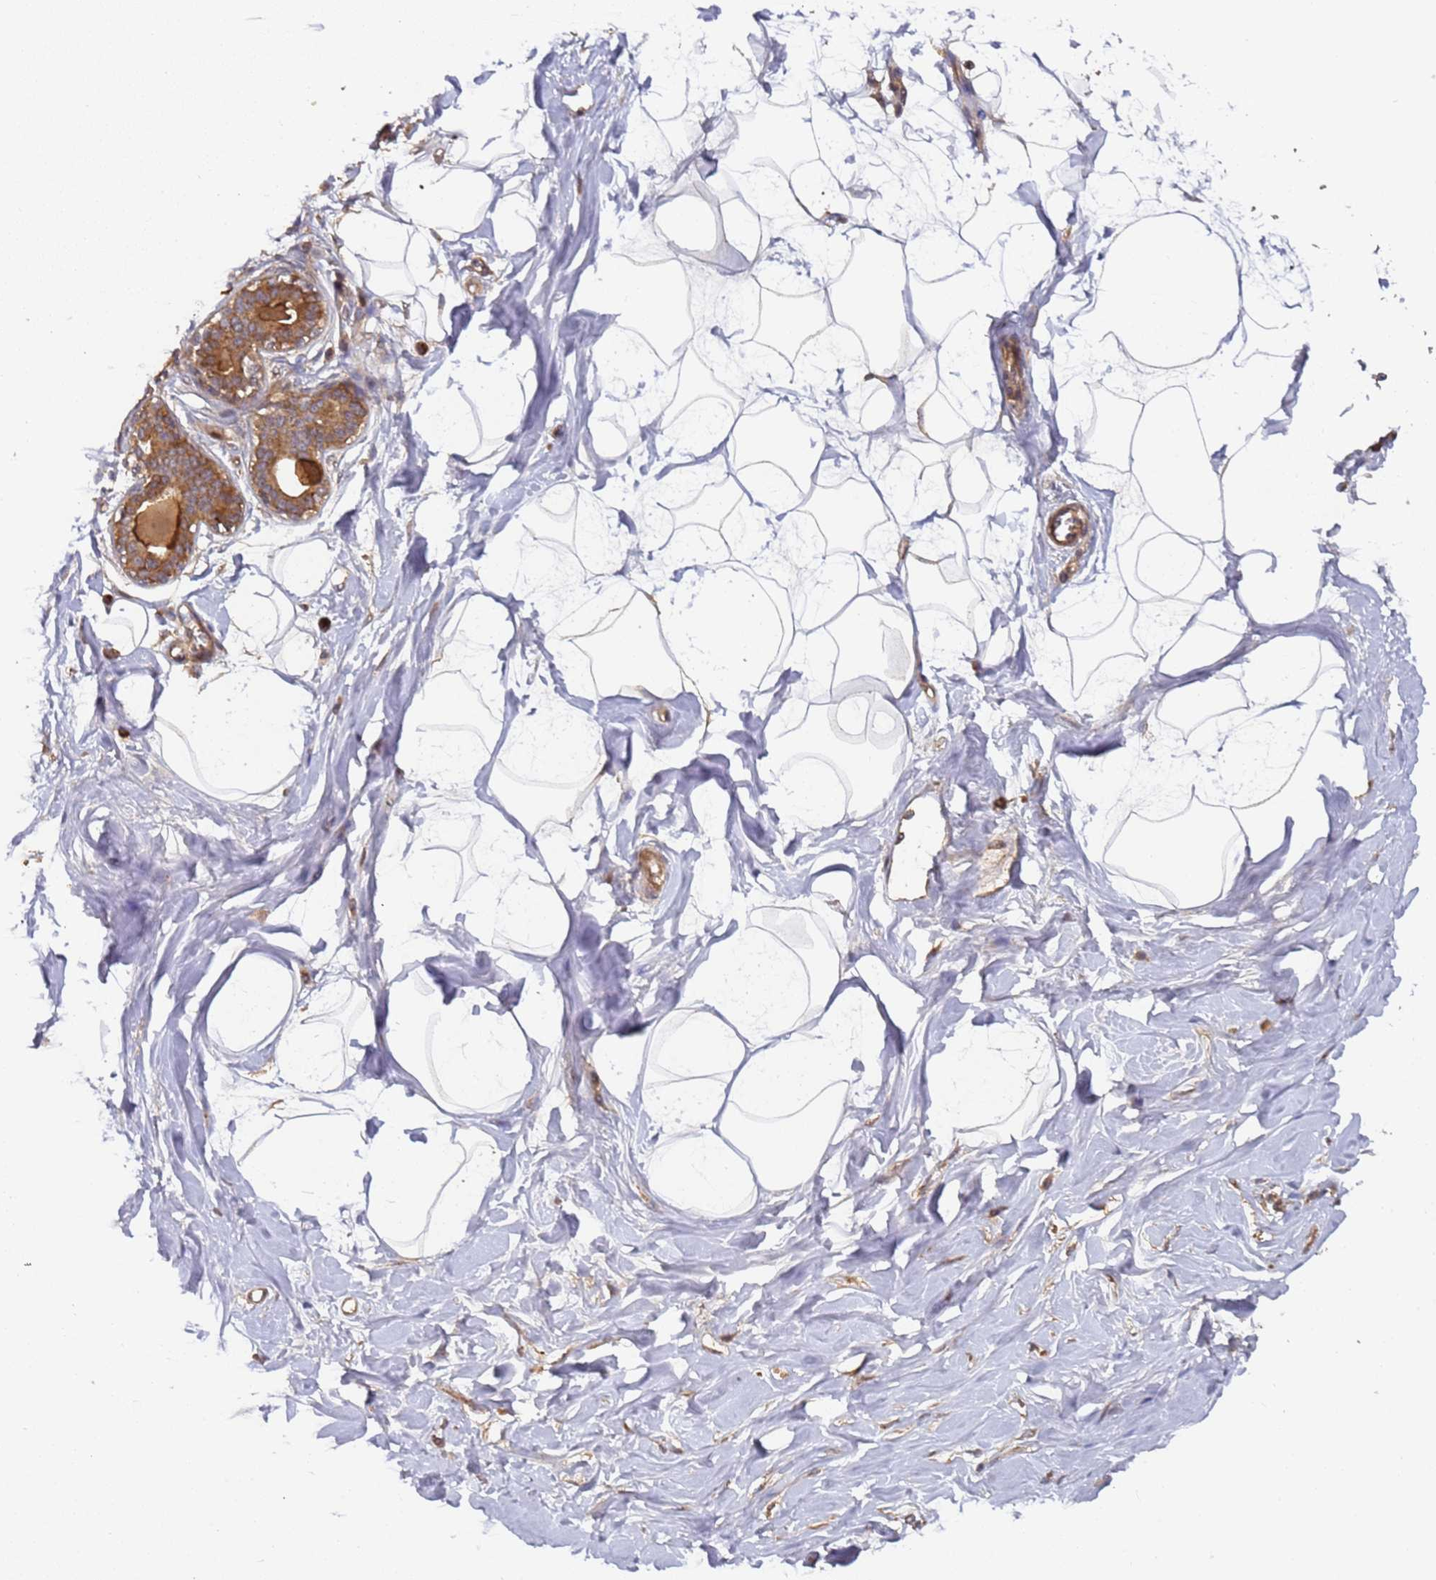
{"staining": {"intensity": "negative", "quantity": "none", "location": "none"}, "tissue": "breast", "cell_type": "Adipocytes", "image_type": "normal", "snomed": [{"axis": "morphology", "description": "Normal tissue, NOS"}, {"axis": "topography", "description": "Breast"}], "caption": "Immunohistochemistry image of unremarkable breast stained for a protein (brown), which exhibits no staining in adipocytes.", "gene": "KANSL1L", "patient": {"sex": "female", "age": 45}}